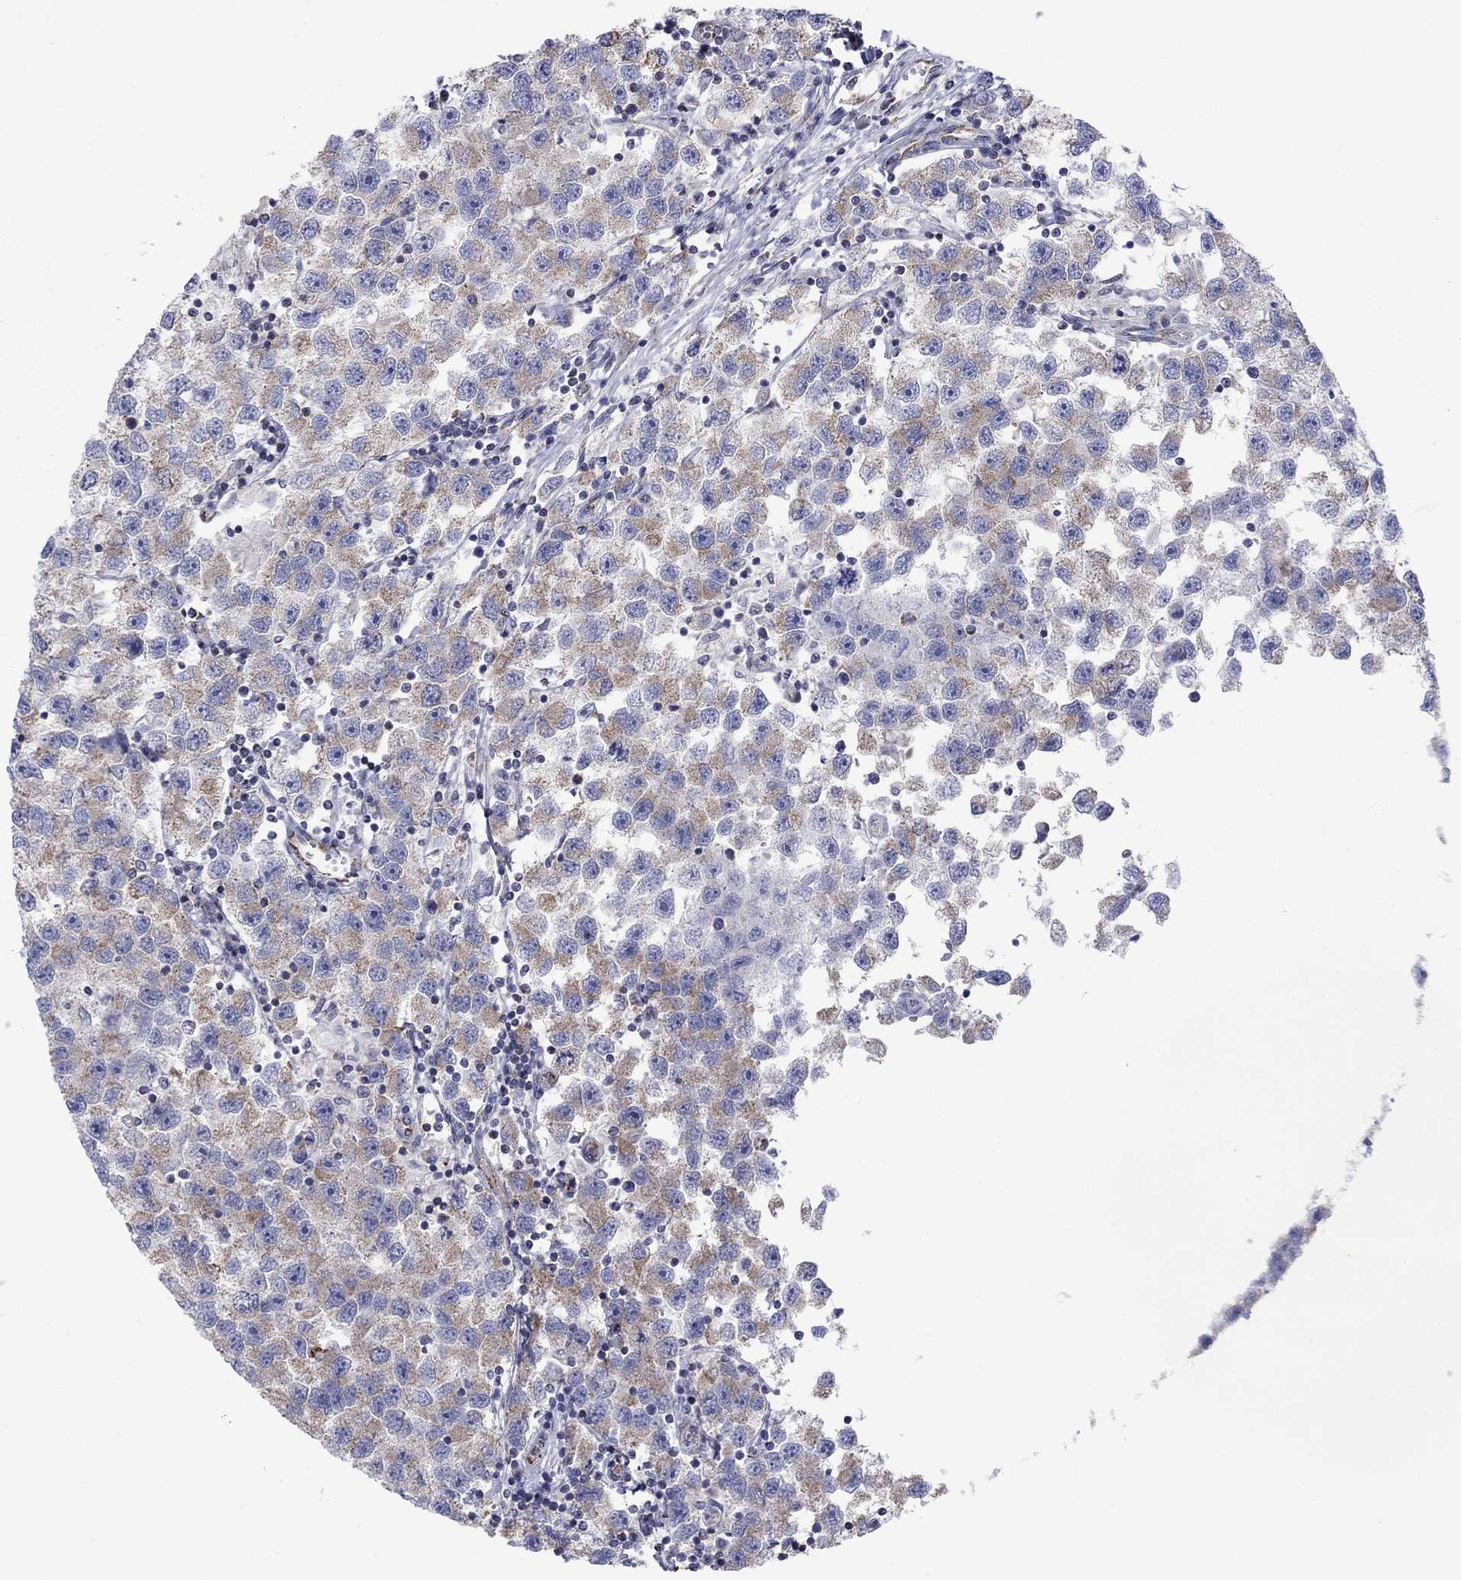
{"staining": {"intensity": "moderate", "quantity": "25%-75%", "location": "cytoplasmic/membranous"}, "tissue": "testis cancer", "cell_type": "Tumor cells", "image_type": "cancer", "snomed": [{"axis": "morphology", "description": "Seminoma, NOS"}, {"axis": "topography", "description": "Testis"}], "caption": "The image demonstrates a brown stain indicating the presence of a protein in the cytoplasmic/membranous of tumor cells in testis seminoma. (Stains: DAB in brown, nuclei in blue, Microscopy: brightfield microscopy at high magnification).", "gene": "CISD1", "patient": {"sex": "male", "age": 26}}